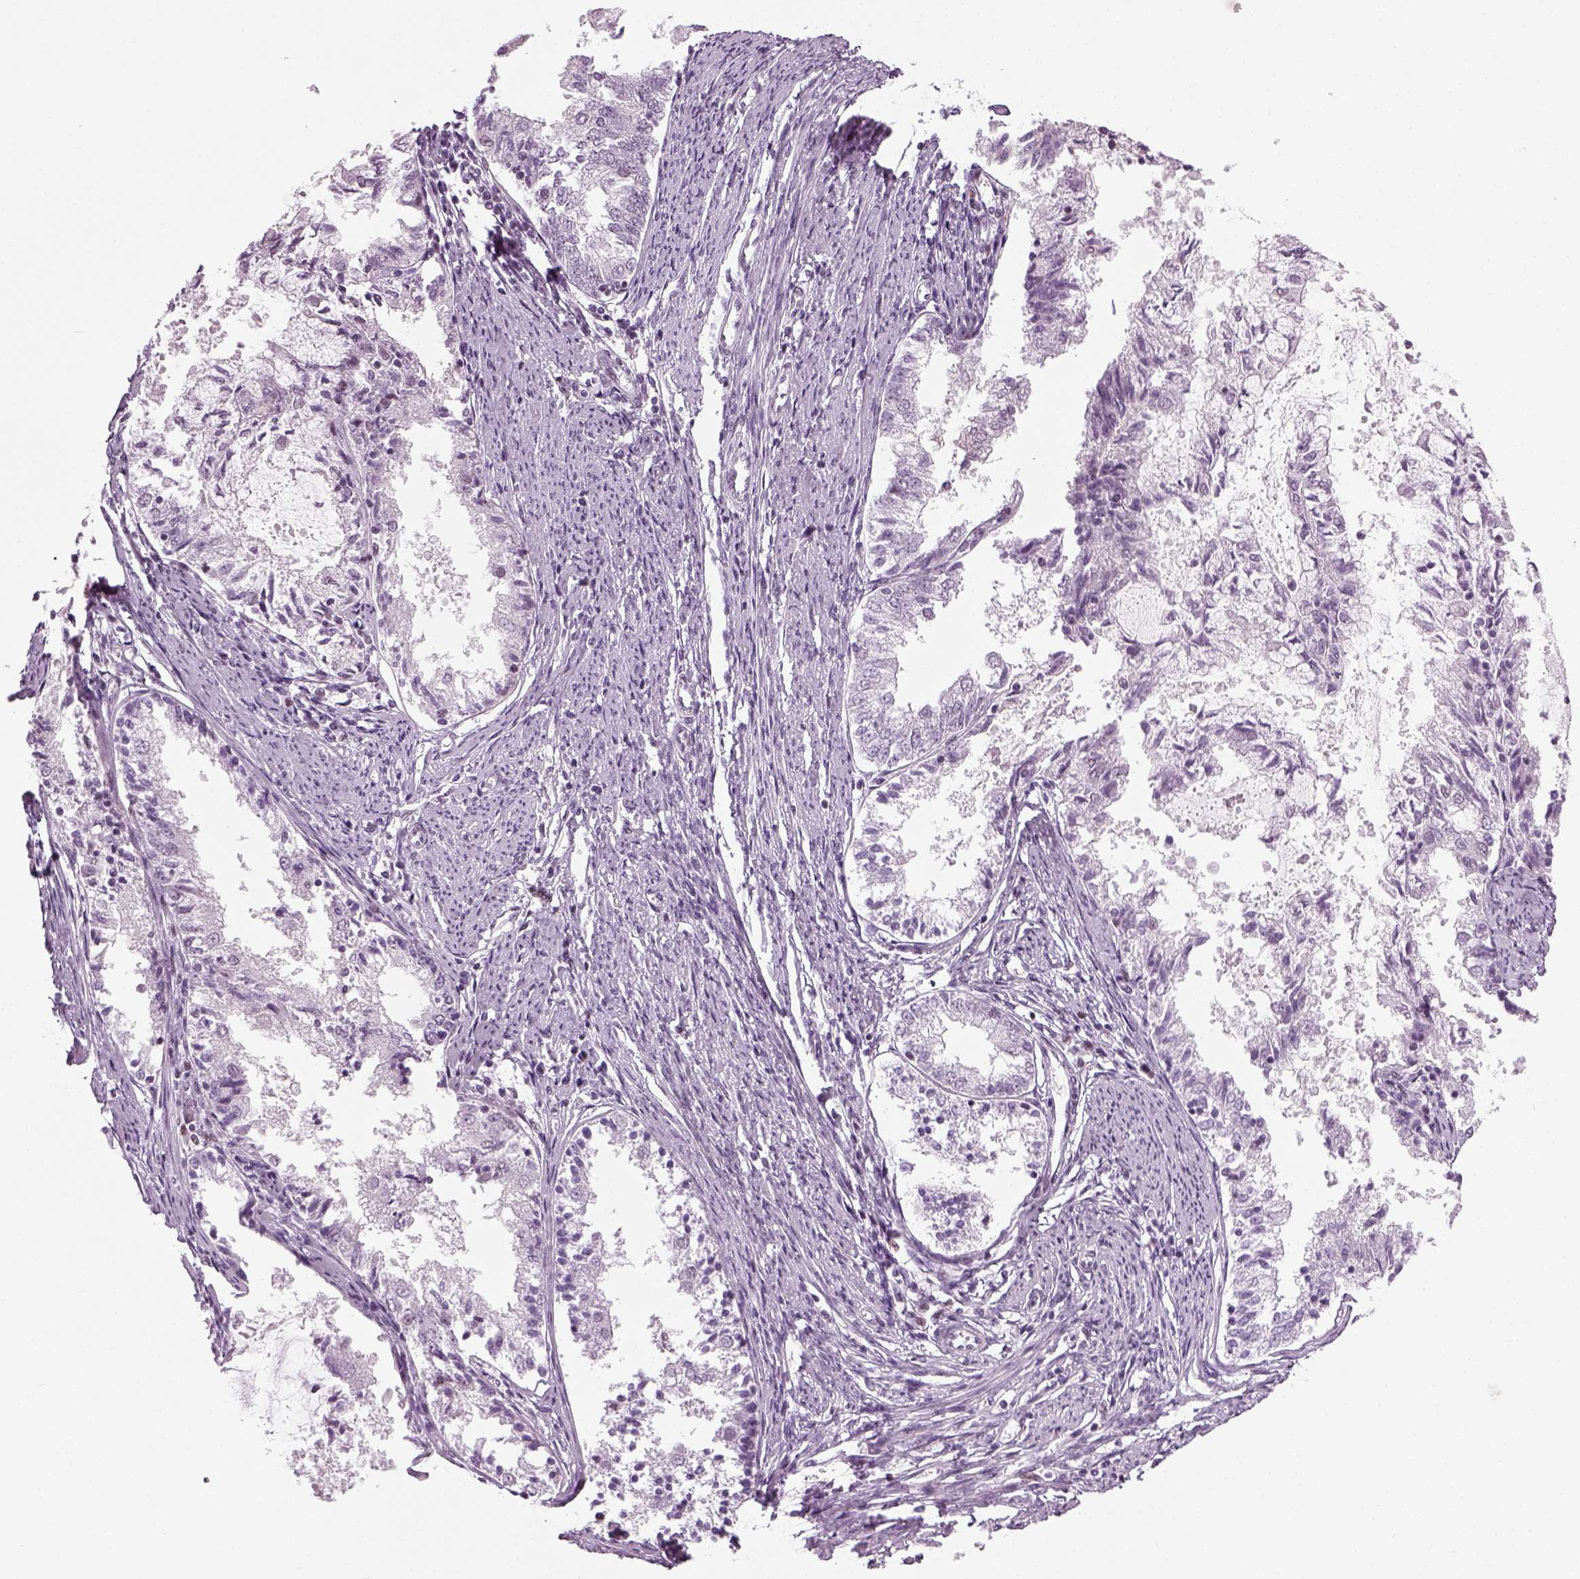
{"staining": {"intensity": "negative", "quantity": "none", "location": "none"}, "tissue": "endometrial cancer", "cell_type": "Tumor cells", "image_type": "cancer", "snomed": [{"axis": "morphology", "description": "Adenocarcinoma, NOS"}, {"axis": "topography", "description": "Endometrium"}], "caption": "An image of endometrial cancer (adenocarcinoma) stained for a protein exhibits no brown staining in tumor cells.", "gene": "KCNG2", "patient": {"sex": "female", "age": 57}}